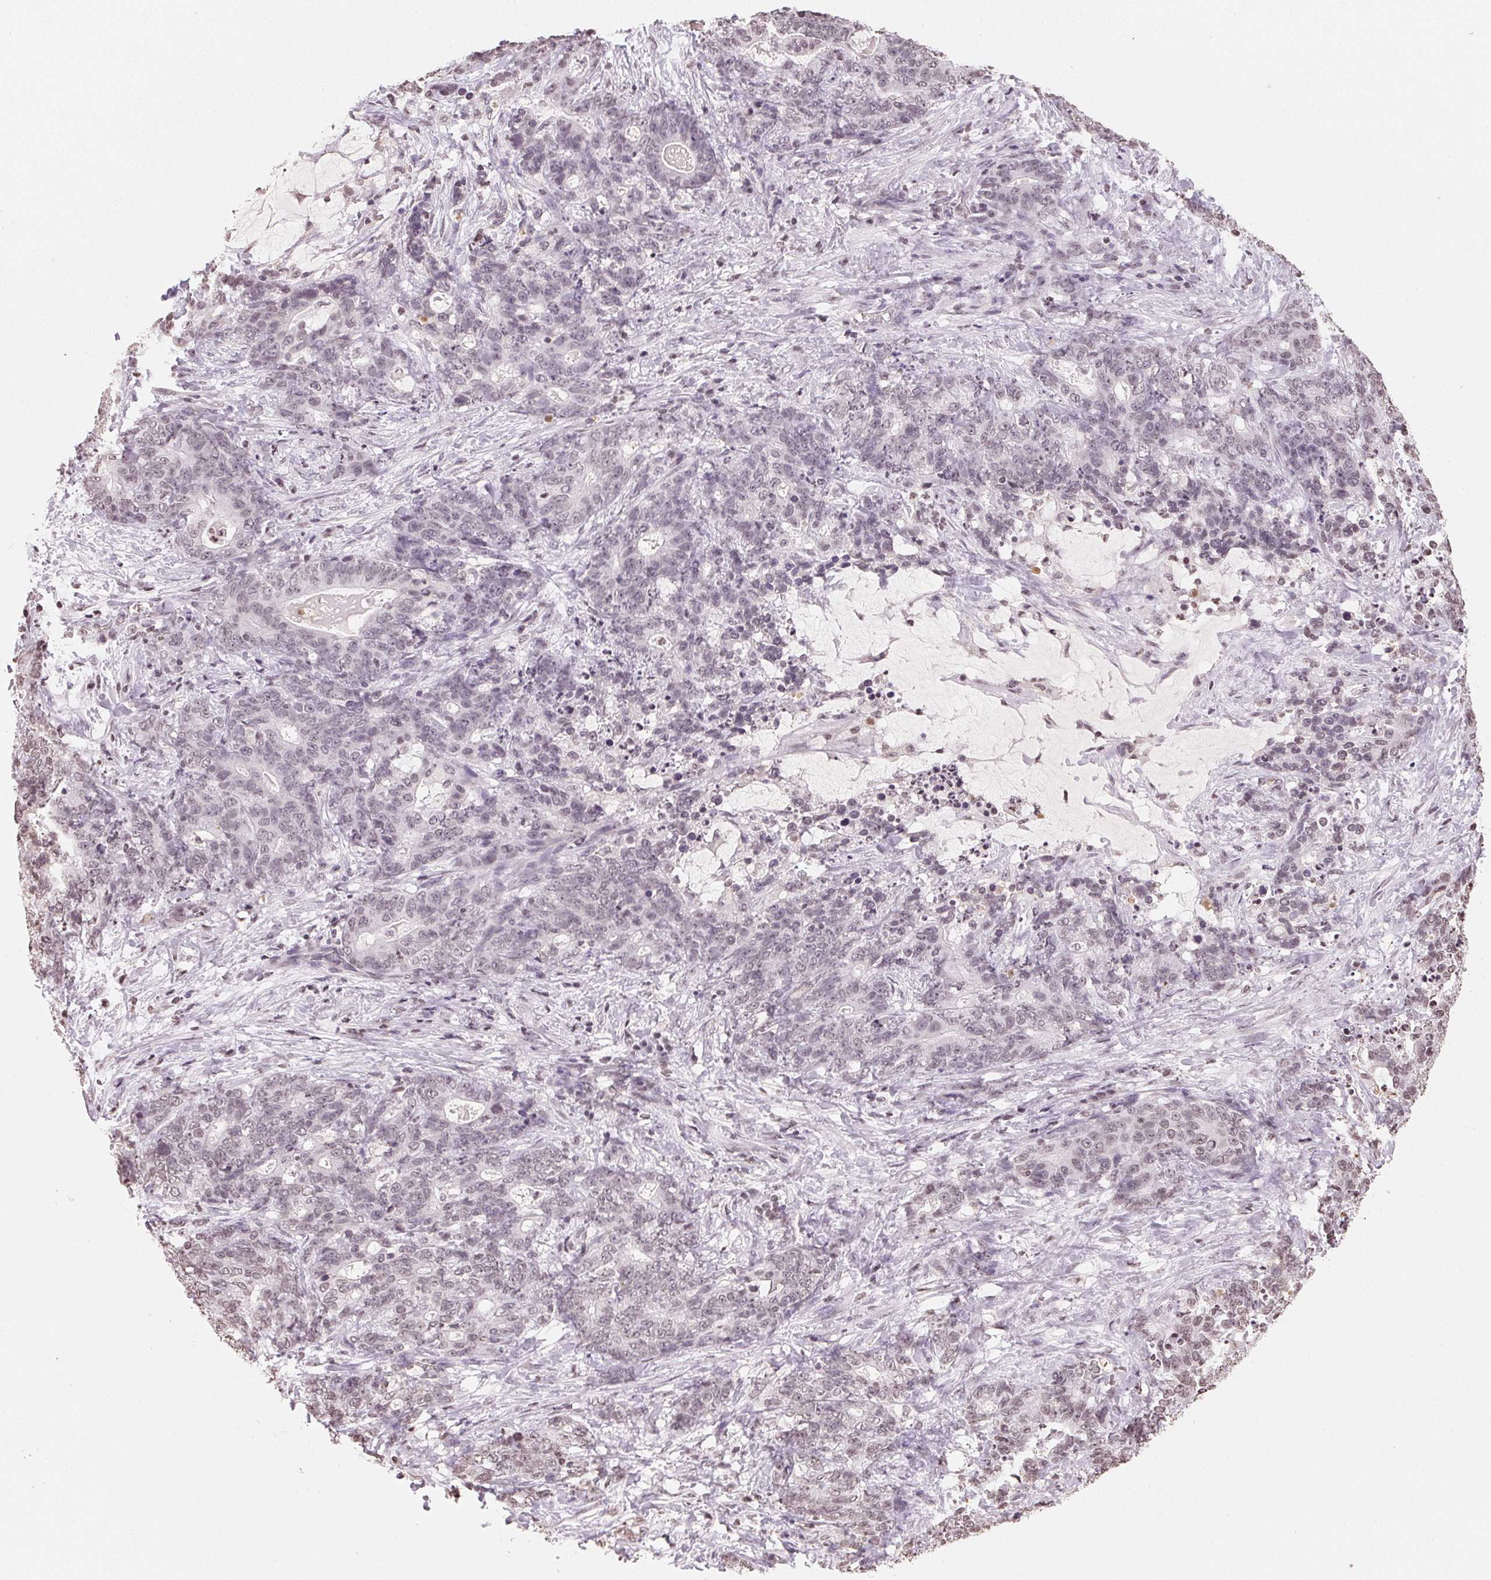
{"staining": {"intensity": "negative", "quantity": "none", "location": "none"}, "tissue": "stomach cancer", "cell_type": "Tumor cells", "image_type": "cancer", "snomed": [{"axis": "morphology", "description": "Normal tissue, NOS"}, {"axis": "morphology", "description": "Adenocarcinoma, NOS"}, {"axis": "topography", "description": "Stomach"}], "caption": "Tumor cells are negative for protein expression in human stomach cancer (adenocarcinoma).", "gene": "TBP", "patient": {"sex": "female", "age": 64}}